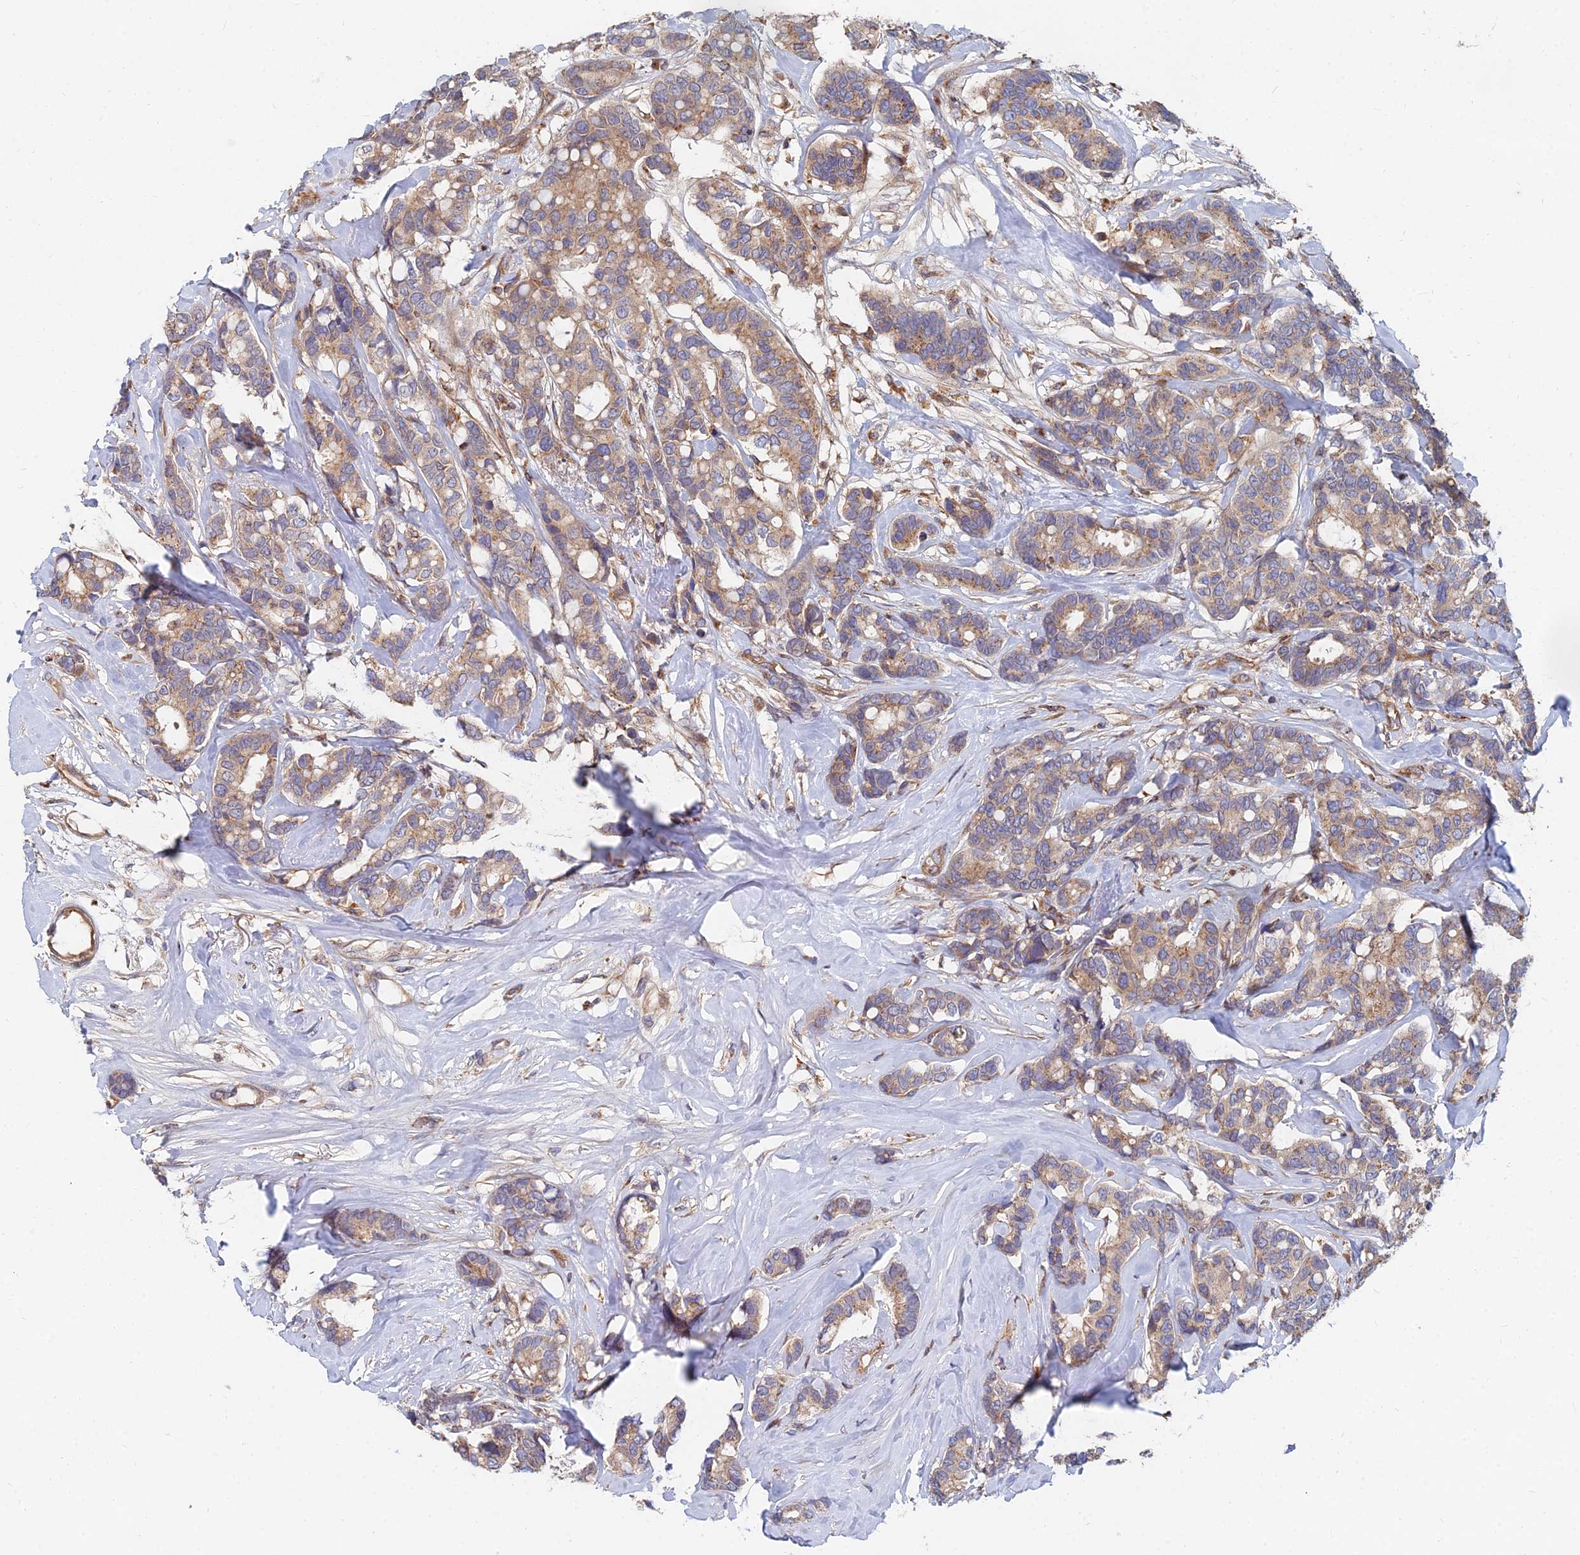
{"staining": {"intensity": "moderate", "quantity": ">75%", "location": "cytoplasmic/membranous"}, "tissue": "breast cancer", "cell_type": "Tumor cells", "image_type": "cancer", "snomed": [{"axis": "morphology", "description": "Duct carcinoma"}, {"axis": "topography", "description": "Breast"}], "caption": "A histopathology image of human breast intraductal carcinoma stained for a protein shows moderate cytoplasmic/membranous brown staining in tumor cells.", "gene": "CCZ1", "patient": {"sex": "female", "age": 87}}